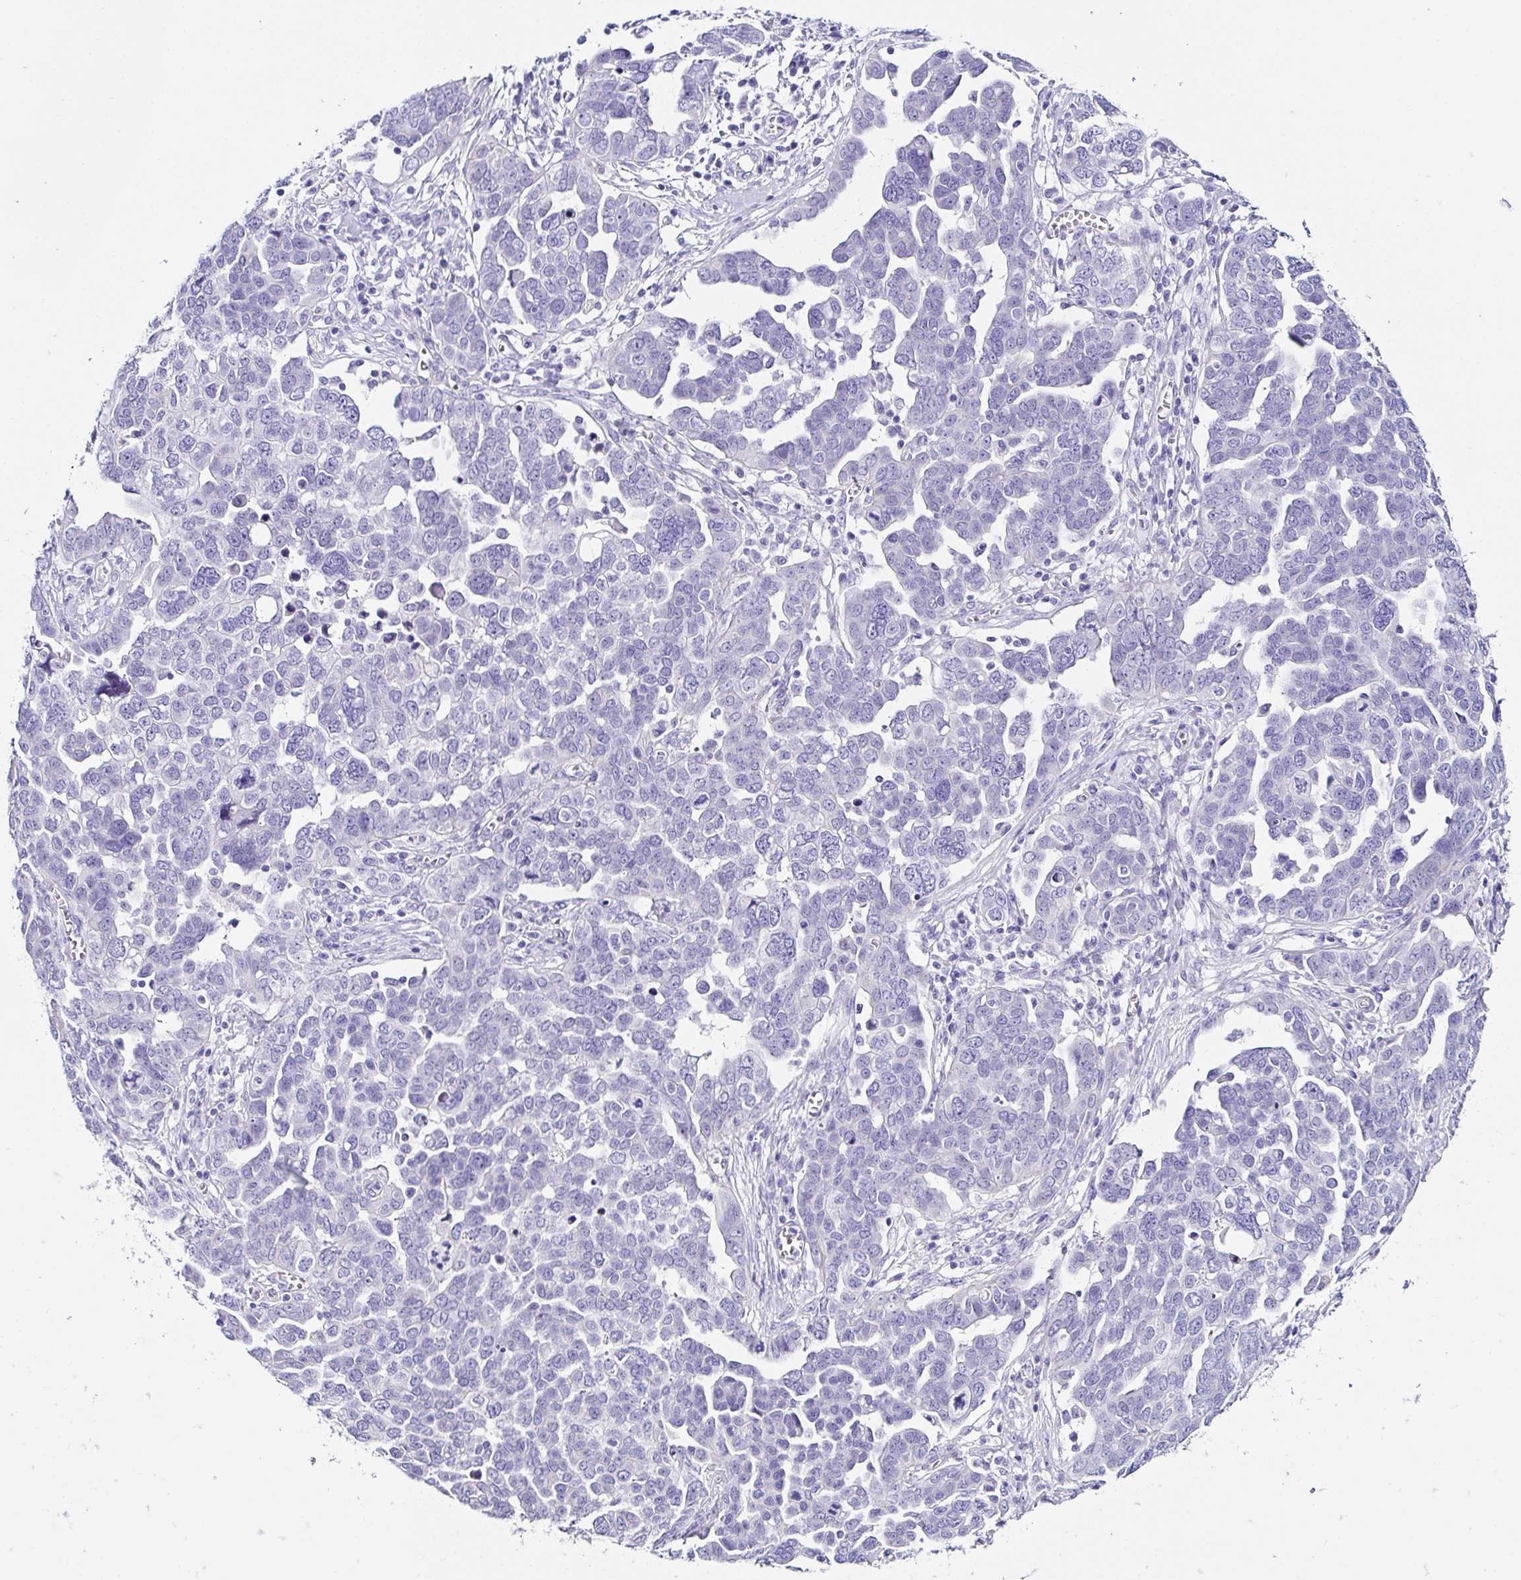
{"staining": {"intensity": "negative", "quantity": "none", "location": "none"}, "tissue": "ovarian cancer", "cell_type": "Tumor cells", "image_type": "cancer", "snomed": [{"axis": "morphology", "description": "Cystadenocarcinoma, serous, NOS"}, {"axis": "topography", "description": "Ovary"}], "caption": "Tumor cells show no significant protein staining in ovarian serous cystadenocarcinoma.", "gene": "TMPRSS11E", "patient": {"sex": "female", "age": 59}}